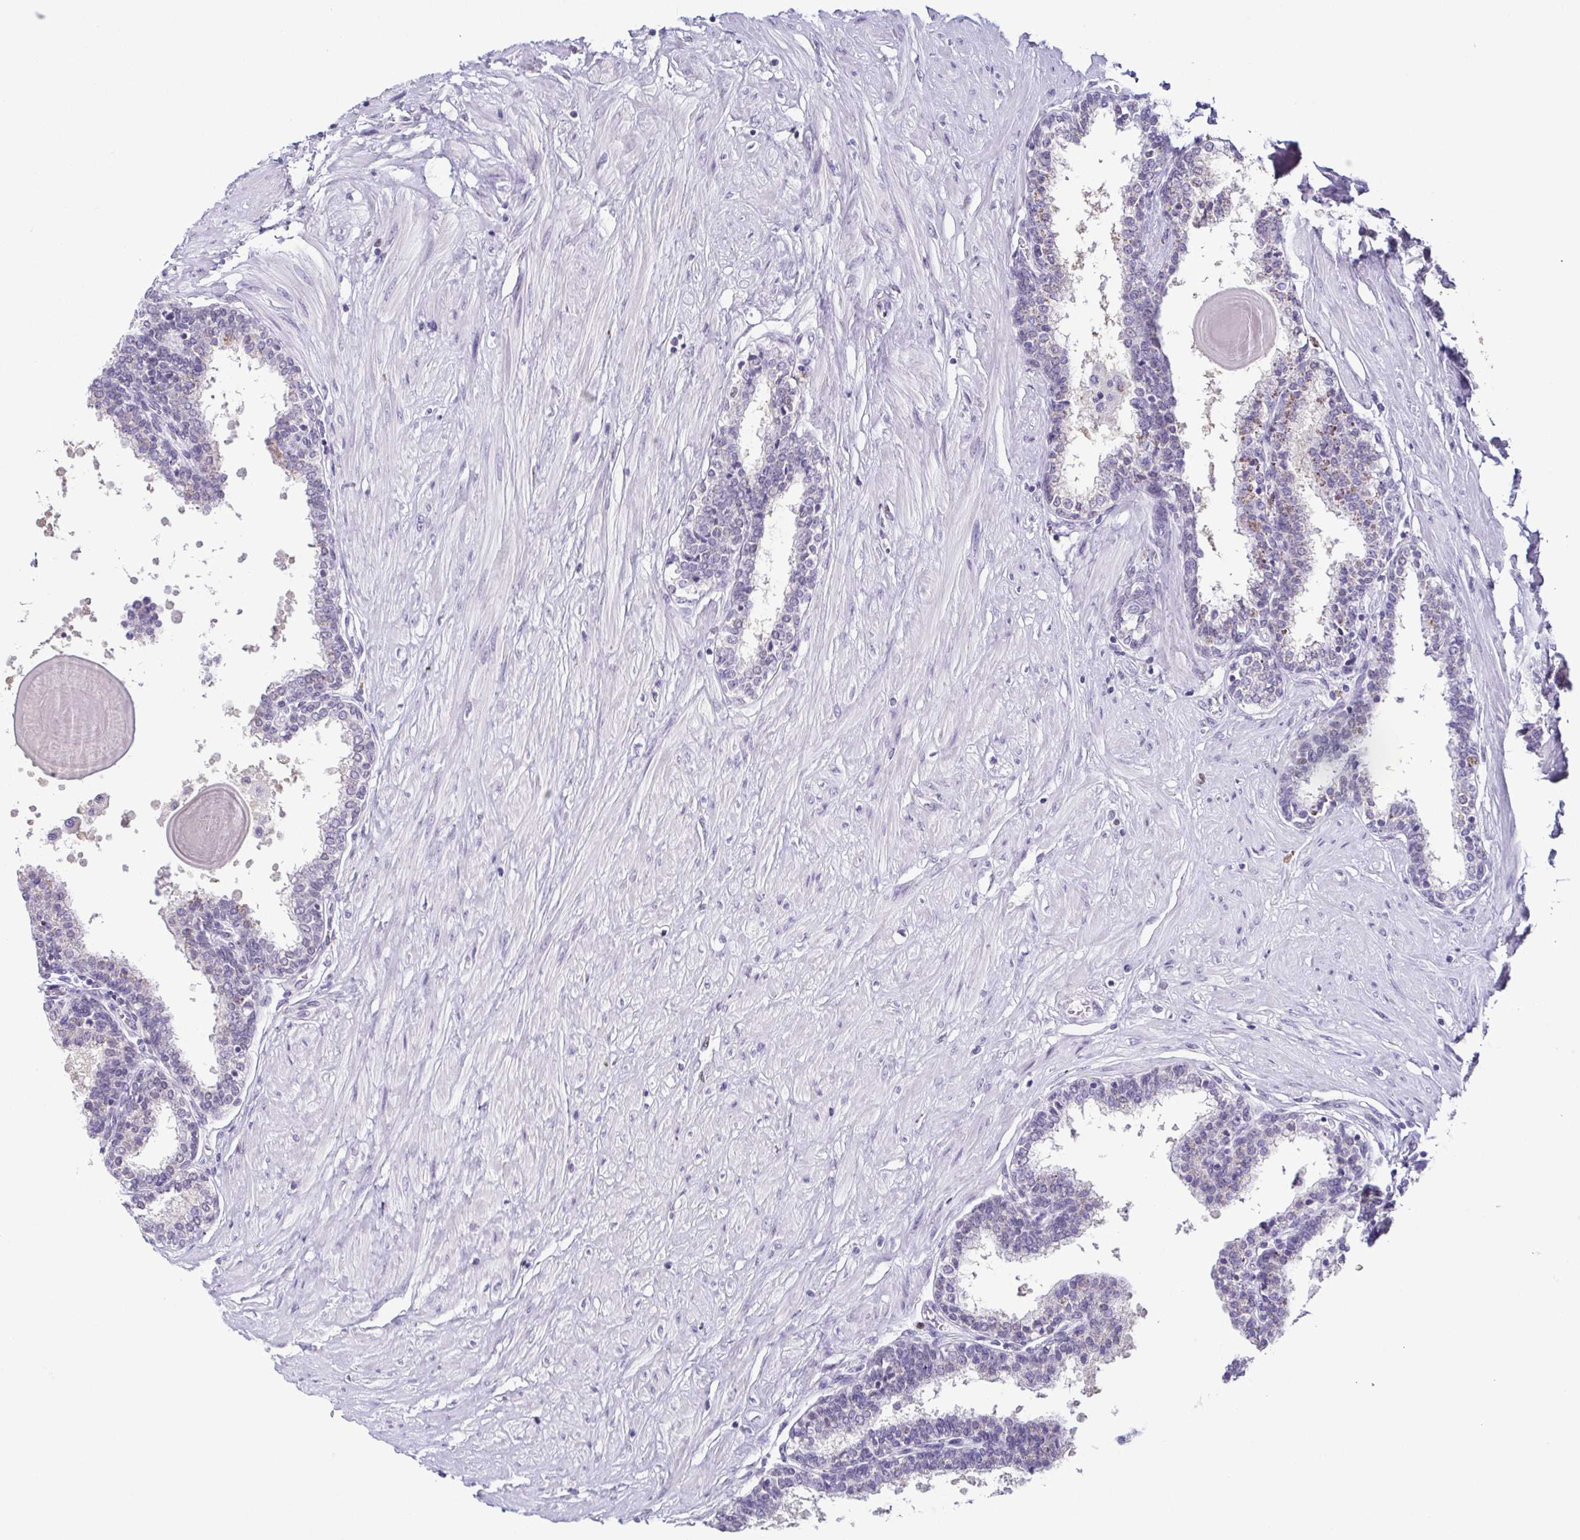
{"staining": {"intensity": "negative", "quantity": "none", "location": "none"}, "tissue": "prostate", "cell_type": "Glandular cells", "image_type": "normal", "snomed": [{"axis": "morphology", "description": "Normal tissue, NOS"}, {"axis": "topography", "description": "Prostate"}], "caption": "Immunohistochemistry (IHC) micrograph of benign human prostate stained for a protein (brown), which shows no expression in glandular cells.", "gene": "TCF3", "patient": {"sex": "male", "age": 55}}